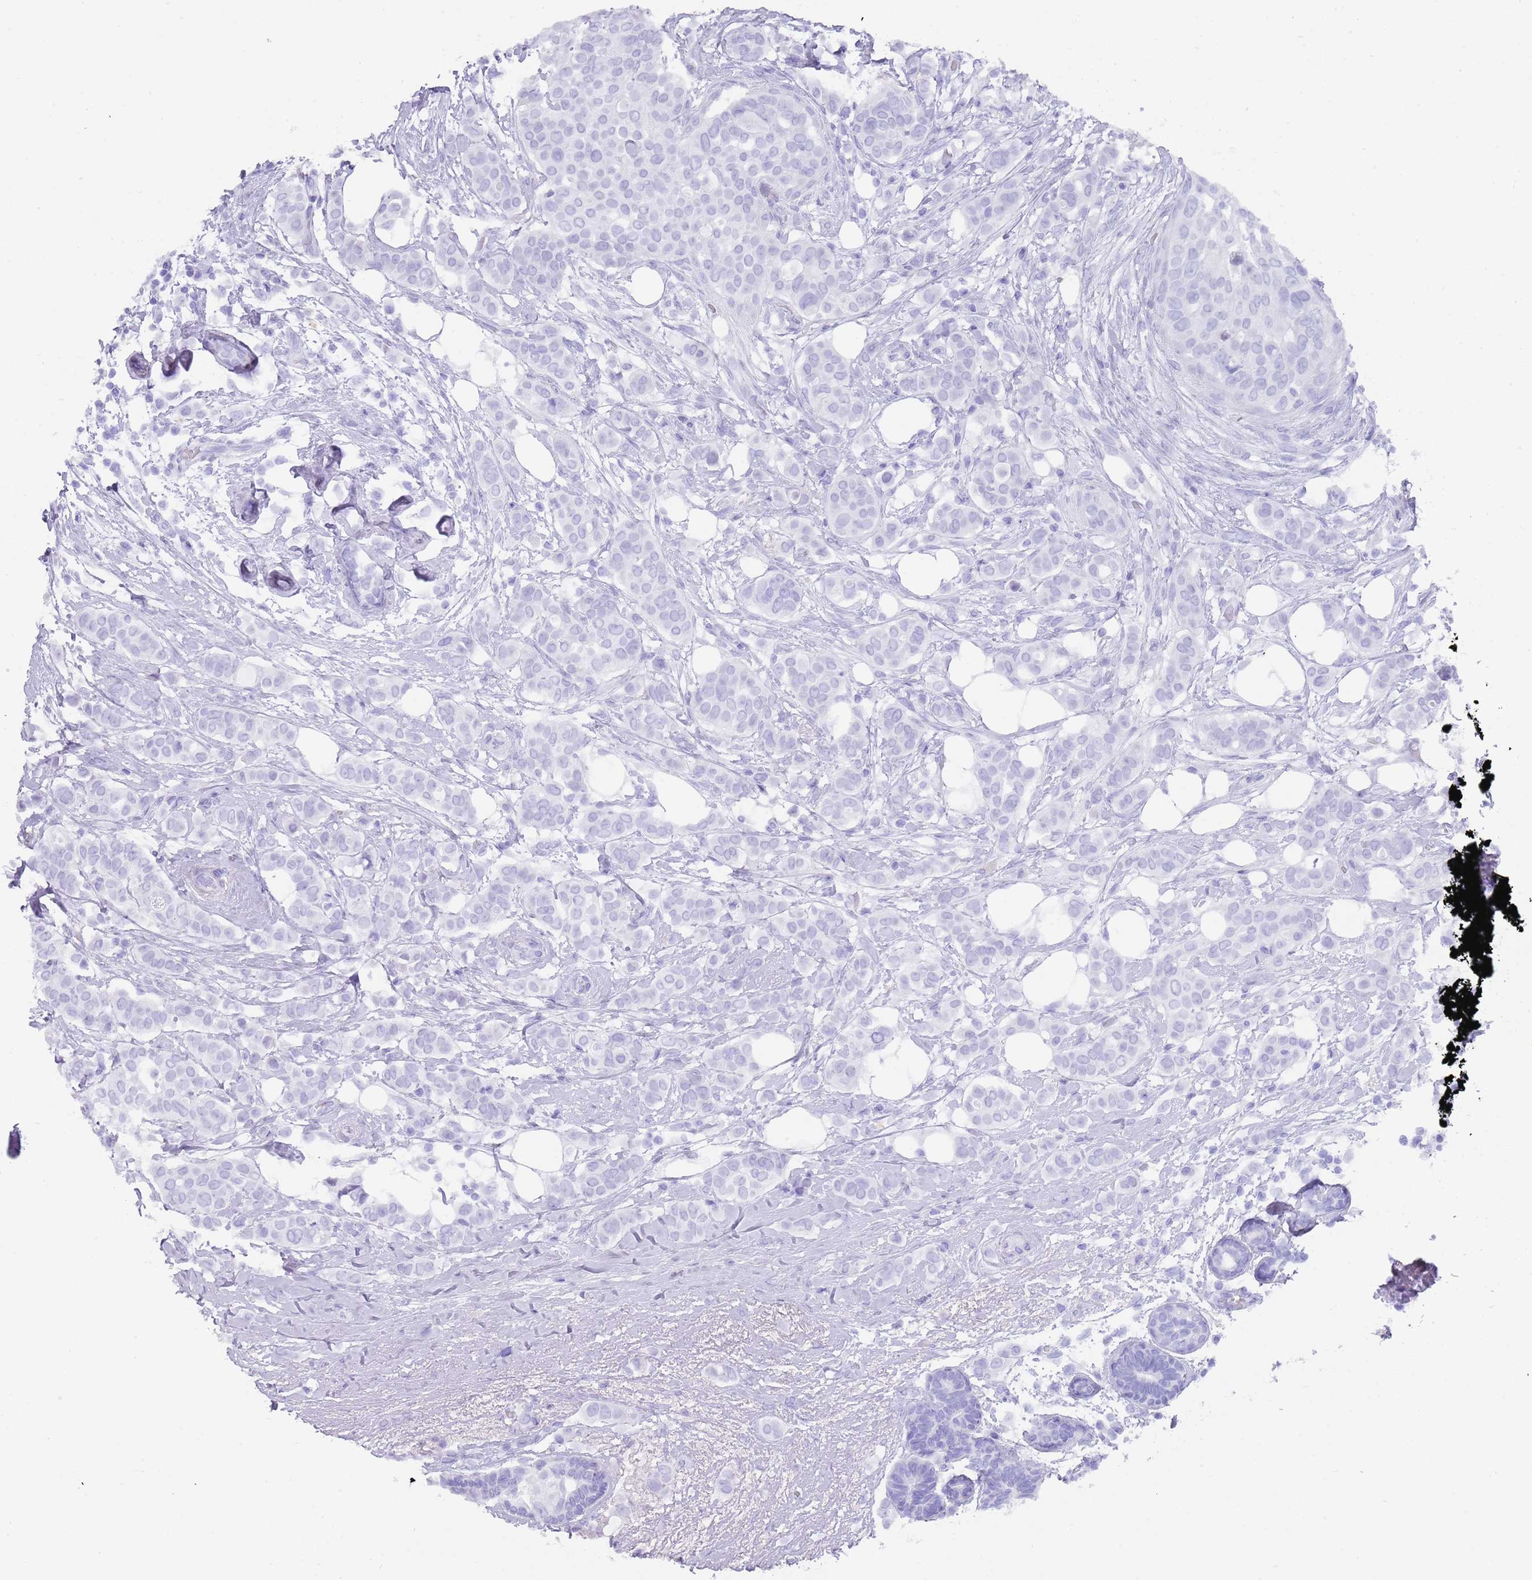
{"staining": {"intensity": "negative", "quantity": "none", "location": "none"}, "tissue": "breast cancer", "cell_type": "Tumor cells", "image_type": "cancer", "snomed": [{"axis": "morphology", "description": "Lobular carcinoma"}, {"axis": "topography", "description": "Breast"}], "caption": "Photomicrograph shows no significant protein expression in tumor cells of lobular carcinoma (breast). The staining is performed using DAB (3,3'-diaminobenzidine) brown chromogen with nuclei counter-stained in using hematoxylin.", "gene": "HDAC8", "patient": {"sex": "female", "age": 51}}